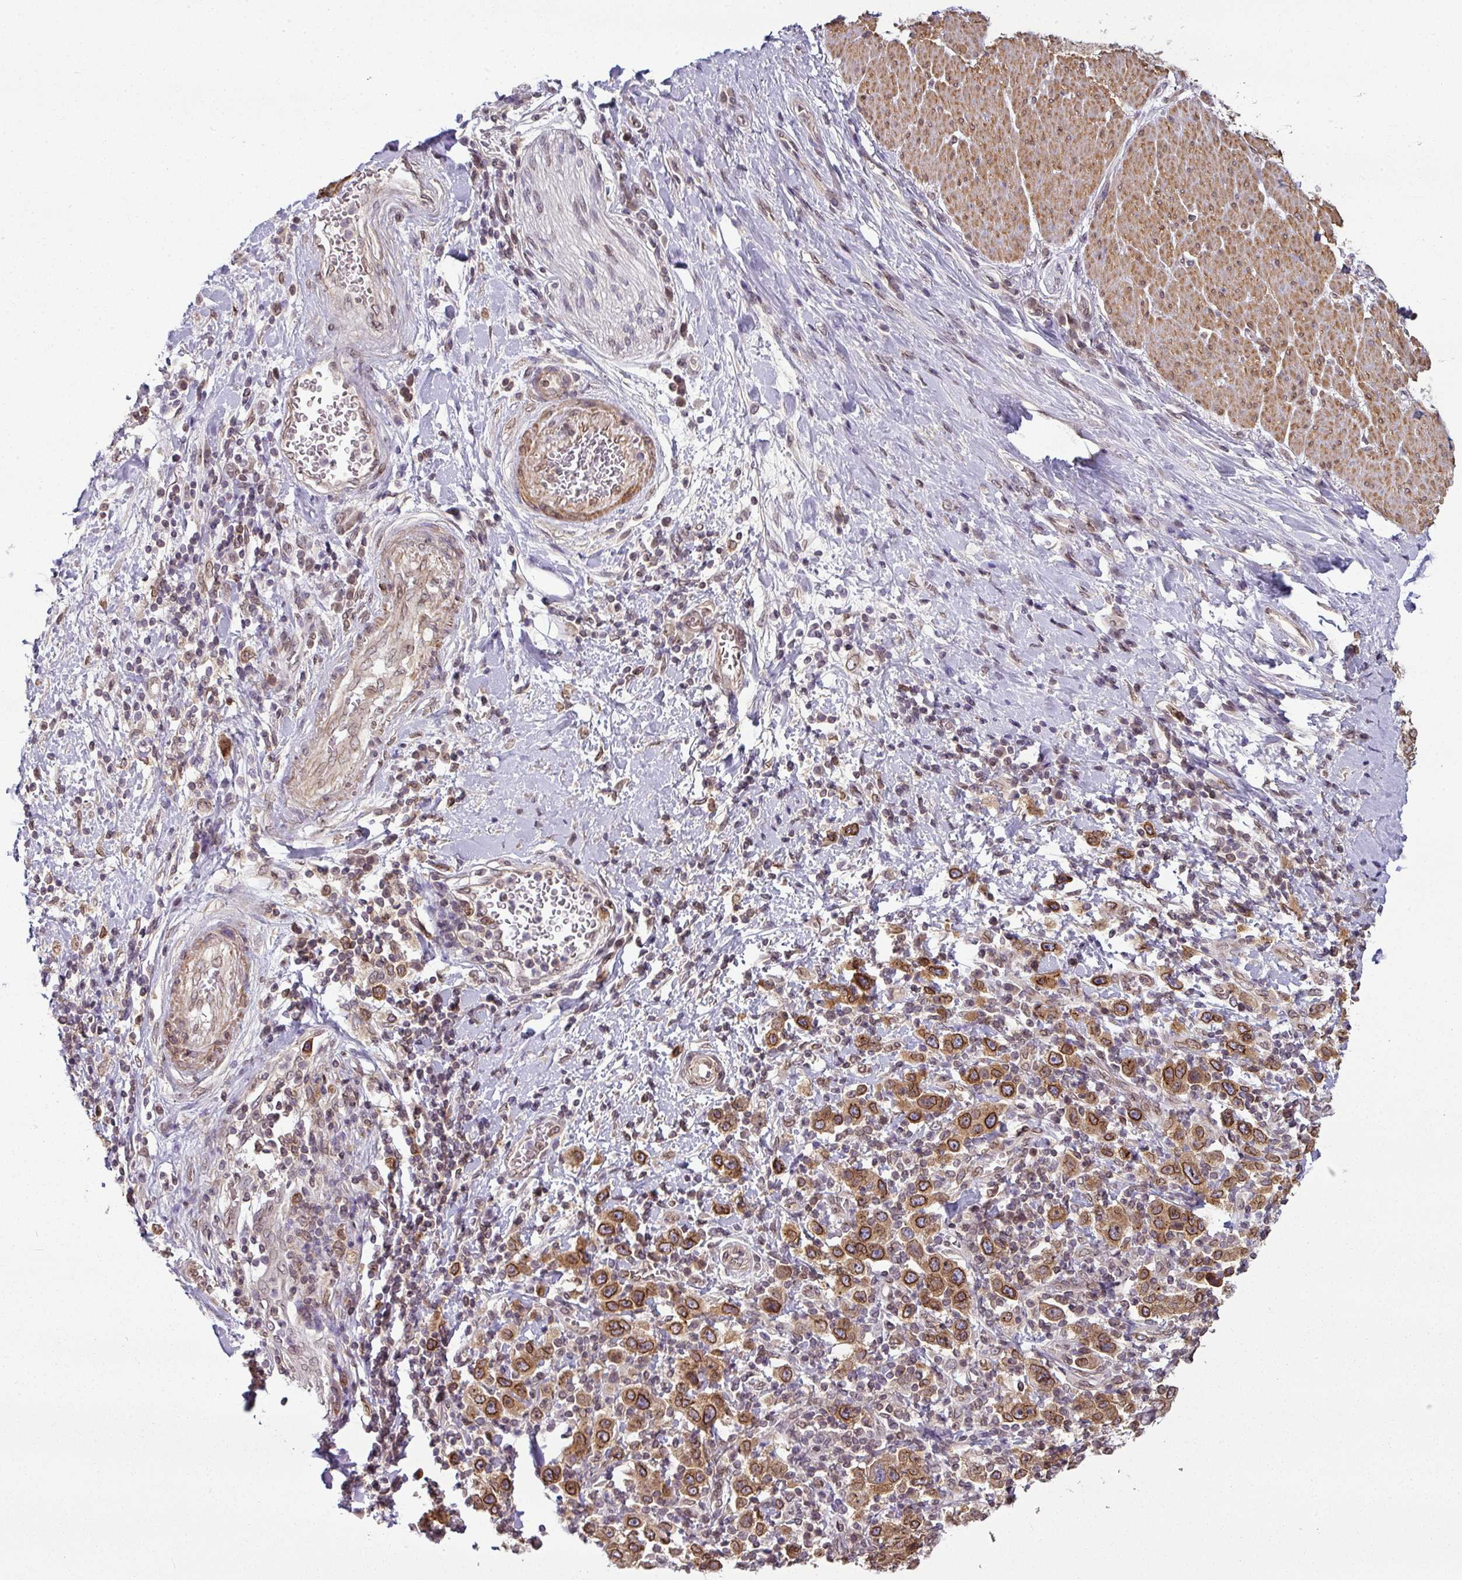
{"staining": {"intensity": "strong", "quantity": ">75%", "location": "cytoplasmic/membranous,nuclear"}, "tissue": "stomach cancer", "cell_type": "Tumor cells", "image_type": "cancer", "snomed": [{"axis": "morphology", "description": "Normal tissue, NOS"}, {"axis": "morphology", "description": "Adenocarcinoma, NOS"}, {"axis": "topography", "description": "Stomach, upper"}, {"axis": "topography", "description": "Stomach"}], "caption": "There is high levels of strong cytoplasmic/membranous and nuclear expression in tumor cells of stomach cancer, as demonstrated by immunohistochemical staining (brown color).", "gene": "RANGAP1", "patient": {"sex": "male", "age": 59}}